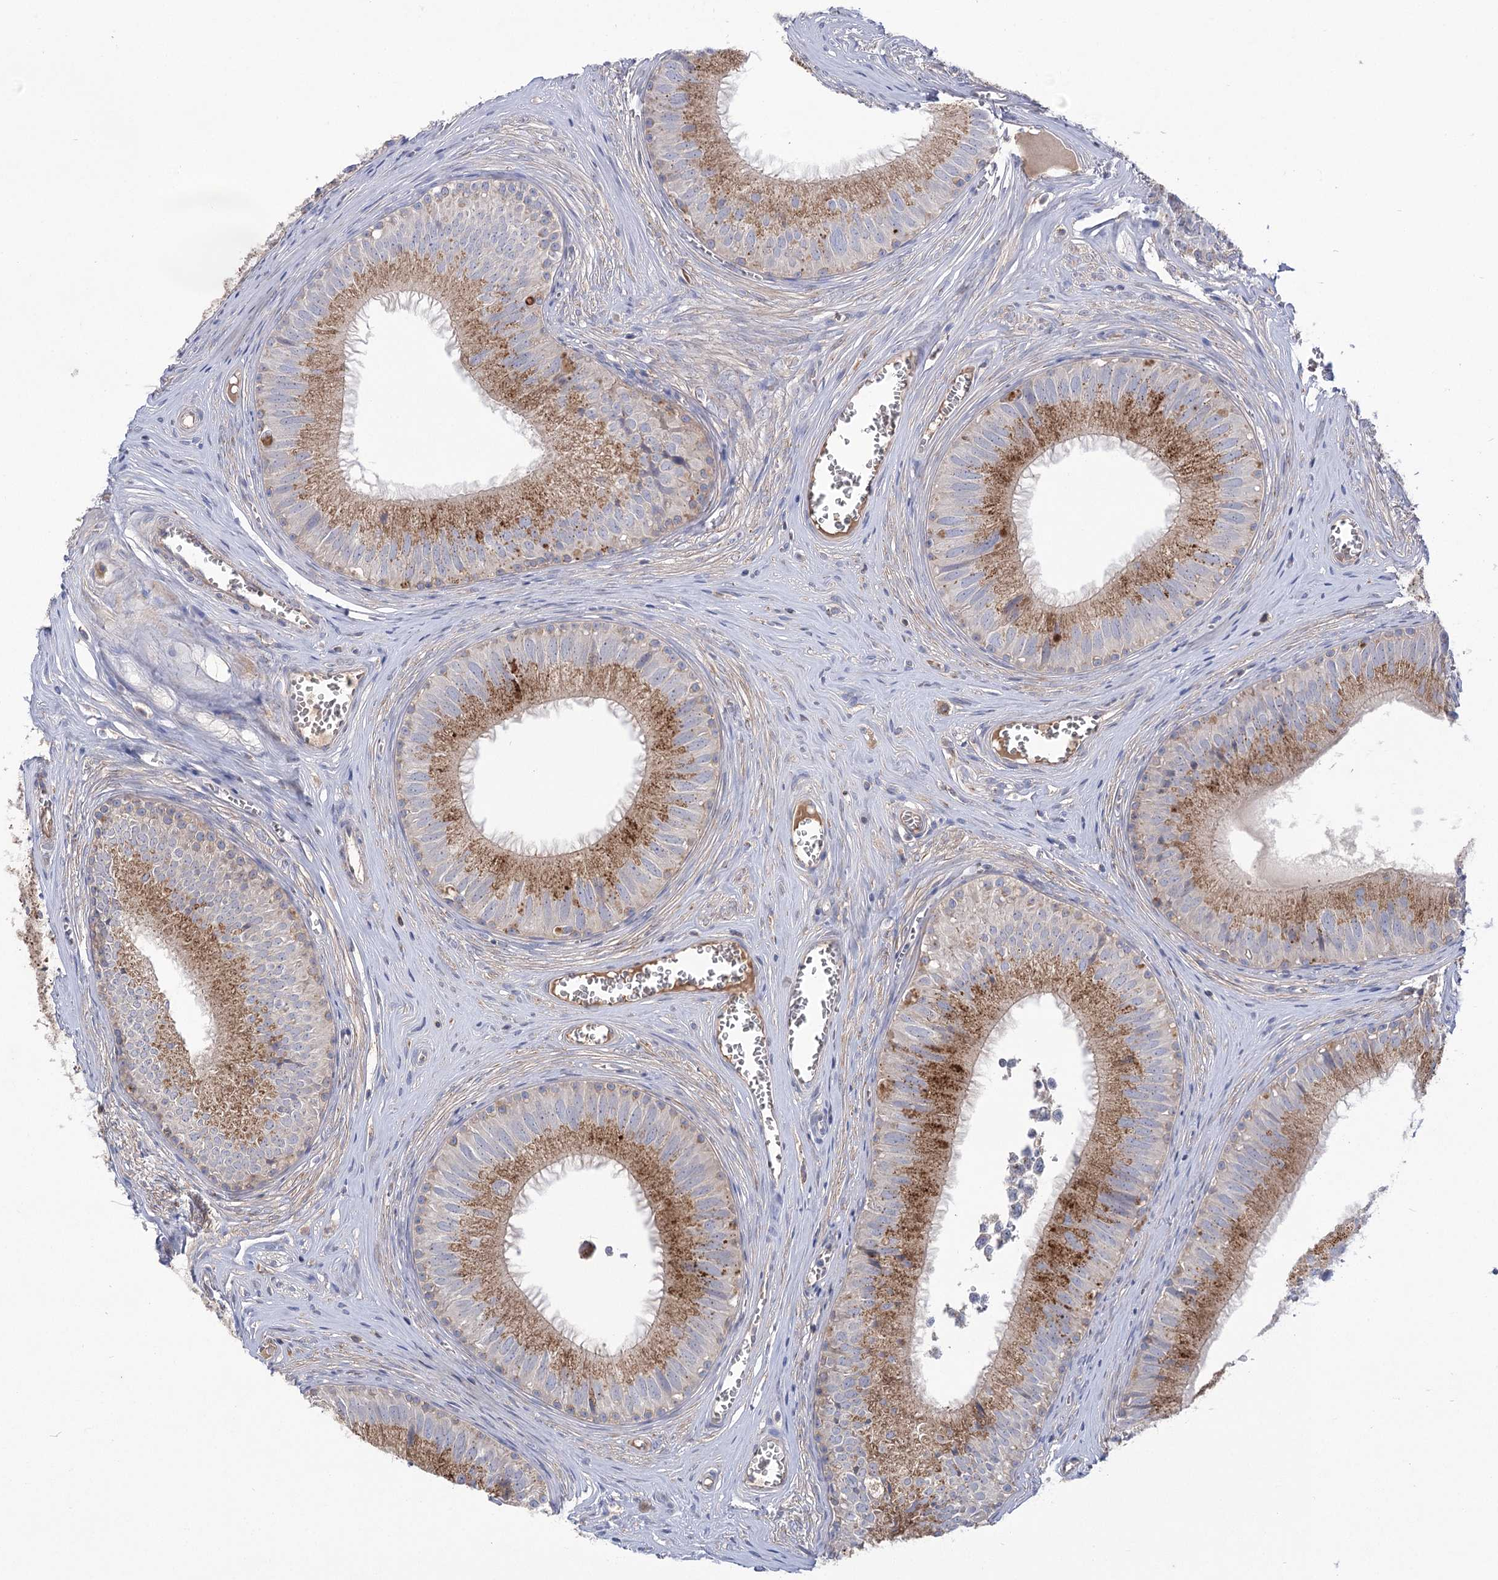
{"staining": {"intensity": "moderate", "quantity": ">75%", "location": "cytoplasmic/membranous"}, "tissue": "epididymis", "cell_type": "Glandular cells", "image_type": "normal", "snomed": [{"axis": "morphology", "description": "Normal tissue, NOS"}, {"axis": "topography", "description": "Epididymis"}], "caption": "Epididymis stained with IHC demonstrates moderate cytoplasmic/membranous expression in approximately >75% of glandular cells. (DAB IHC with brightfield microscopy, high magnification).", "gene": "GBF1", "patient": {"sex": "male", "age": 36}}